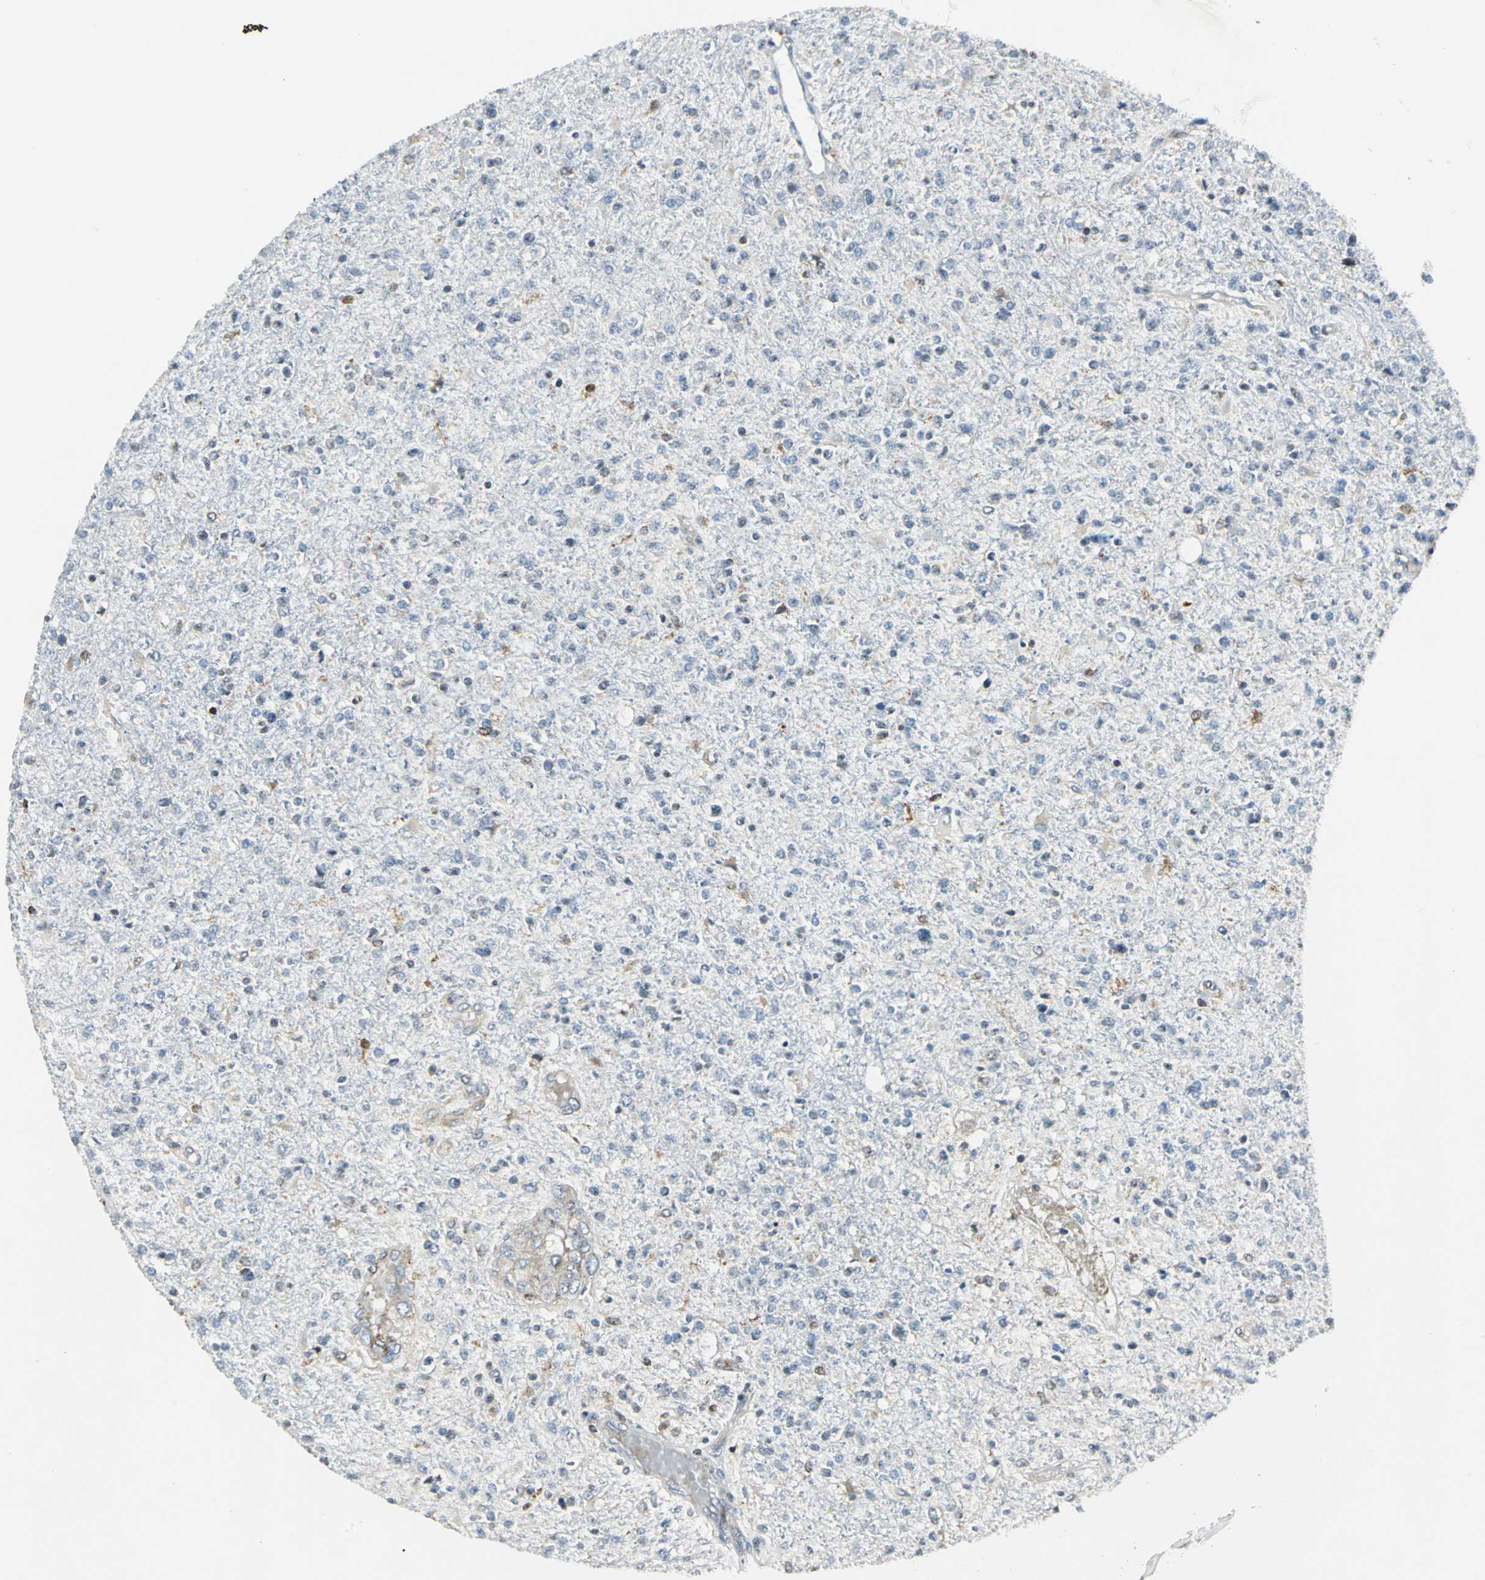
{"staining": {"intensity": "weak", "quantity": "<25%", "location": "cytoplasmic/membranous"}, "tissue": "glioma", "cell_type": "Tumor cells", "image_type": "cancer", "snomed": [{"axis": "morphology", "description": "Glioma, malignant, High grade"}, {"axis": "topography", "description": "Cerebral cortex"}], "caption": "DAB (3,3'-diaminobenzidine) immunohistochemical staining of malignant glioma (high-grade) exhibits no significant positivity in tumor cells.", "gene": "USP40", "patient": {"sex": "male", "age": 76}}